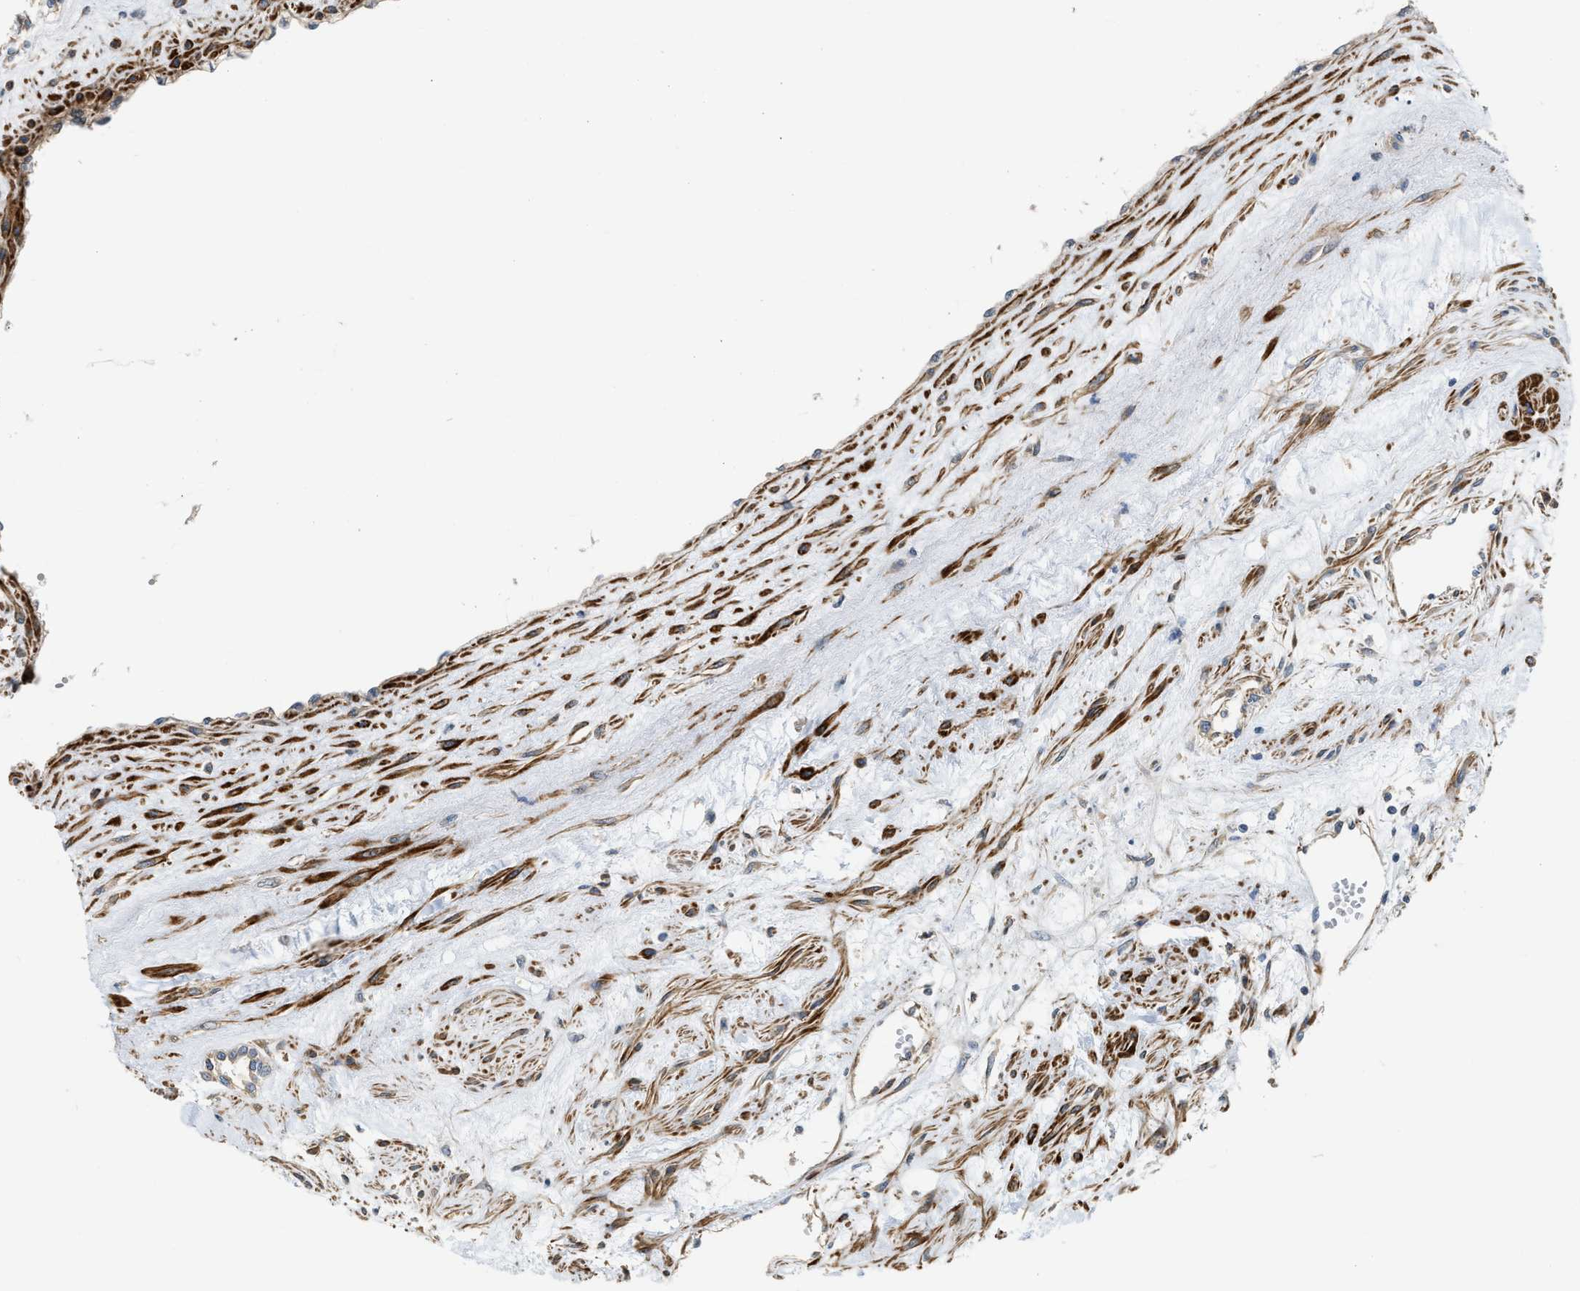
{"staining": {"intensity": "moderate", "quantity": ">75%", "location": "cytoplasmic/membranous"}, "tissue": "renal cancer", "cell_type": "Tumor cells", "image_type": "cancer", "snomed": [{"axis": "morphology", "description": "Adenocarcinoma, NOS"}, {"axis": "topography", "description": "Kidney"}], "caption": "DAB immunohistochemical staining of renal cancer (adenocarcinoma) shows moderate cytoplasmic/membranous protein expression in about >75% of tumor cells. Nuclei are stained in blue.", "gene": "BTN3A2", "patient": {"sex": "male", "age": 59}}